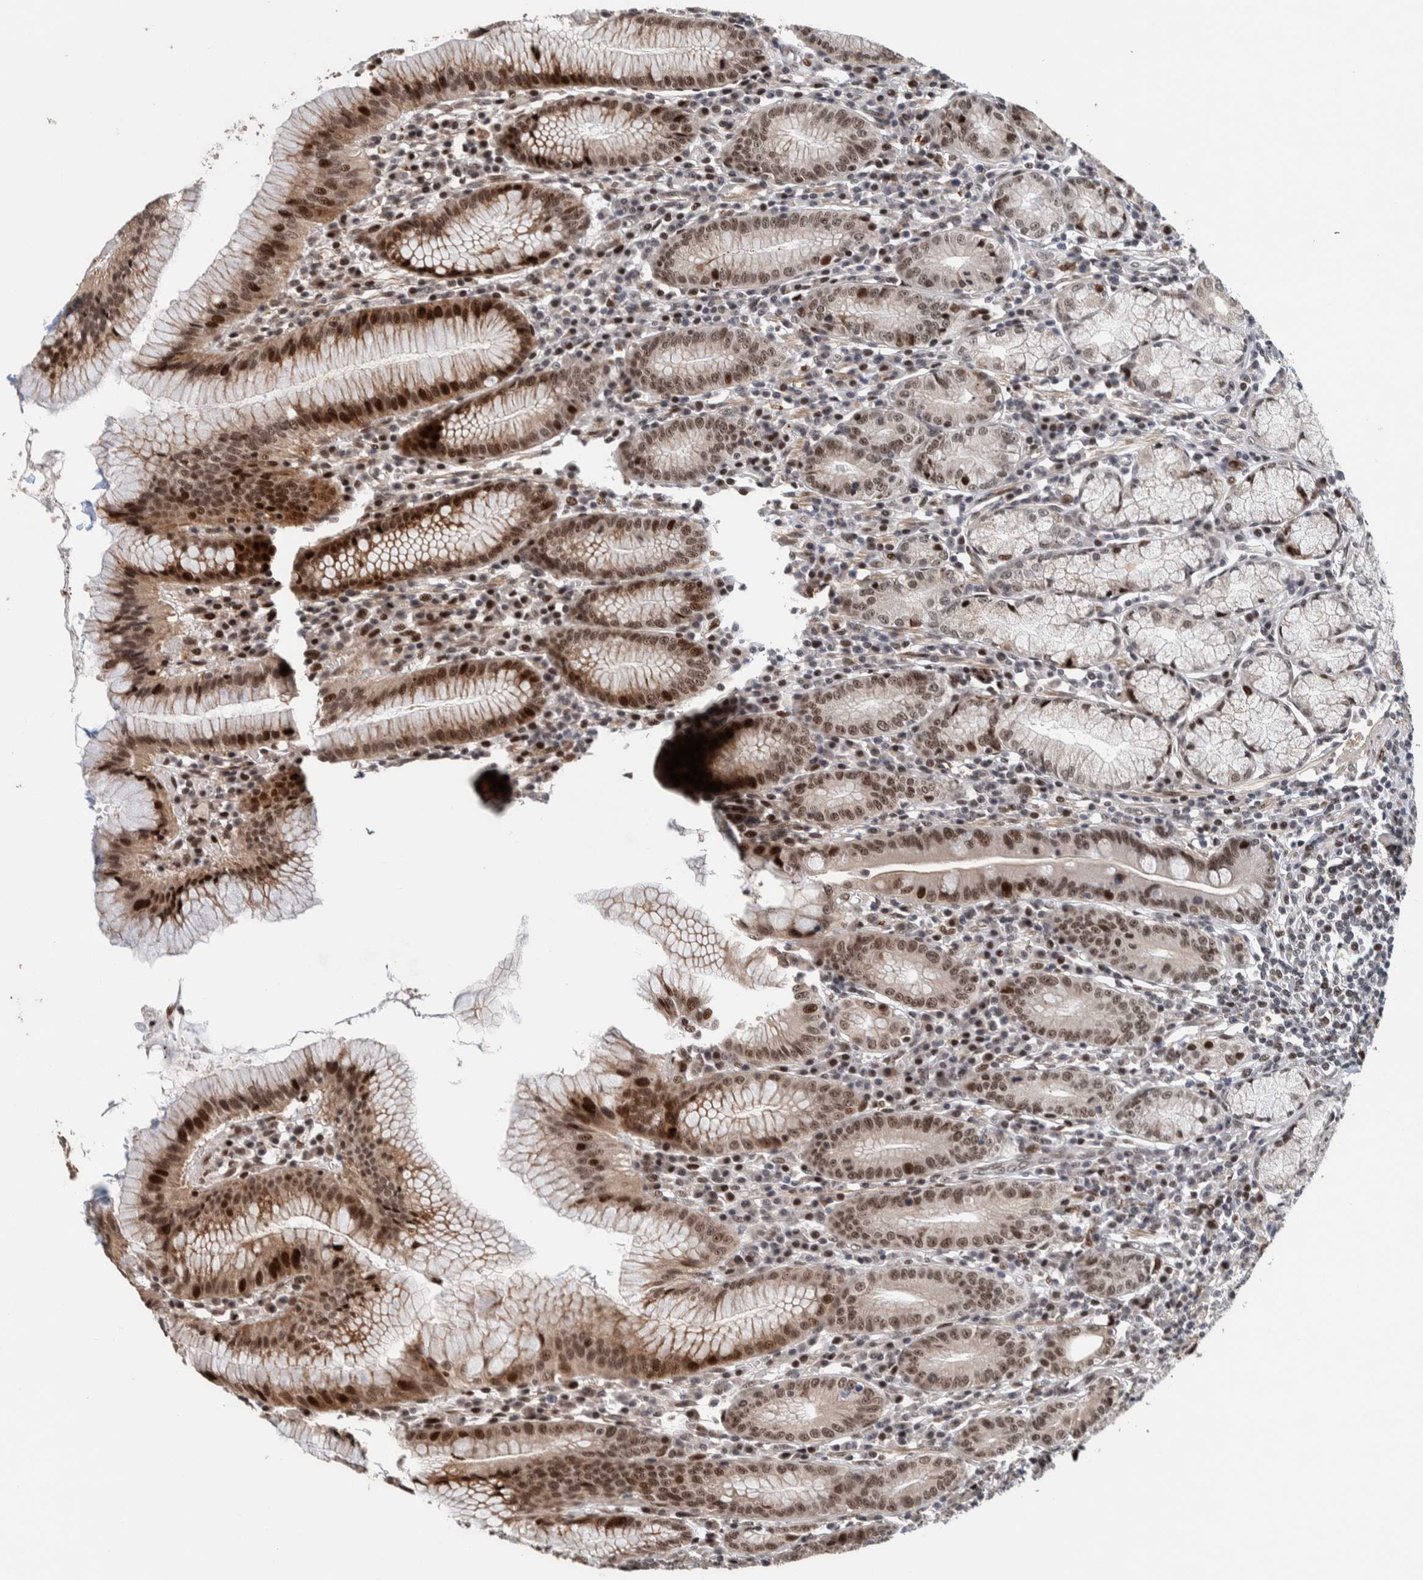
{"staining": {"intensity": "strong", "quantity": "25%-75%", "location": "nuclear"}, "tissue": "stomach", "cell_type": "Glandular cells", "image_type": "normal", "snomed": [{"axis": "morphology", "description": "Normal tissue, NOS"}, {"axis": "topography", "description": "Stomach"}], "caption": "IHC (DAB) staining of benign human stomach displays strong nuclear protein staining in approximately 25%-75% of glandular cells.", "gene": "CHD4", "patient": {"sex": "male", "age": 55}}